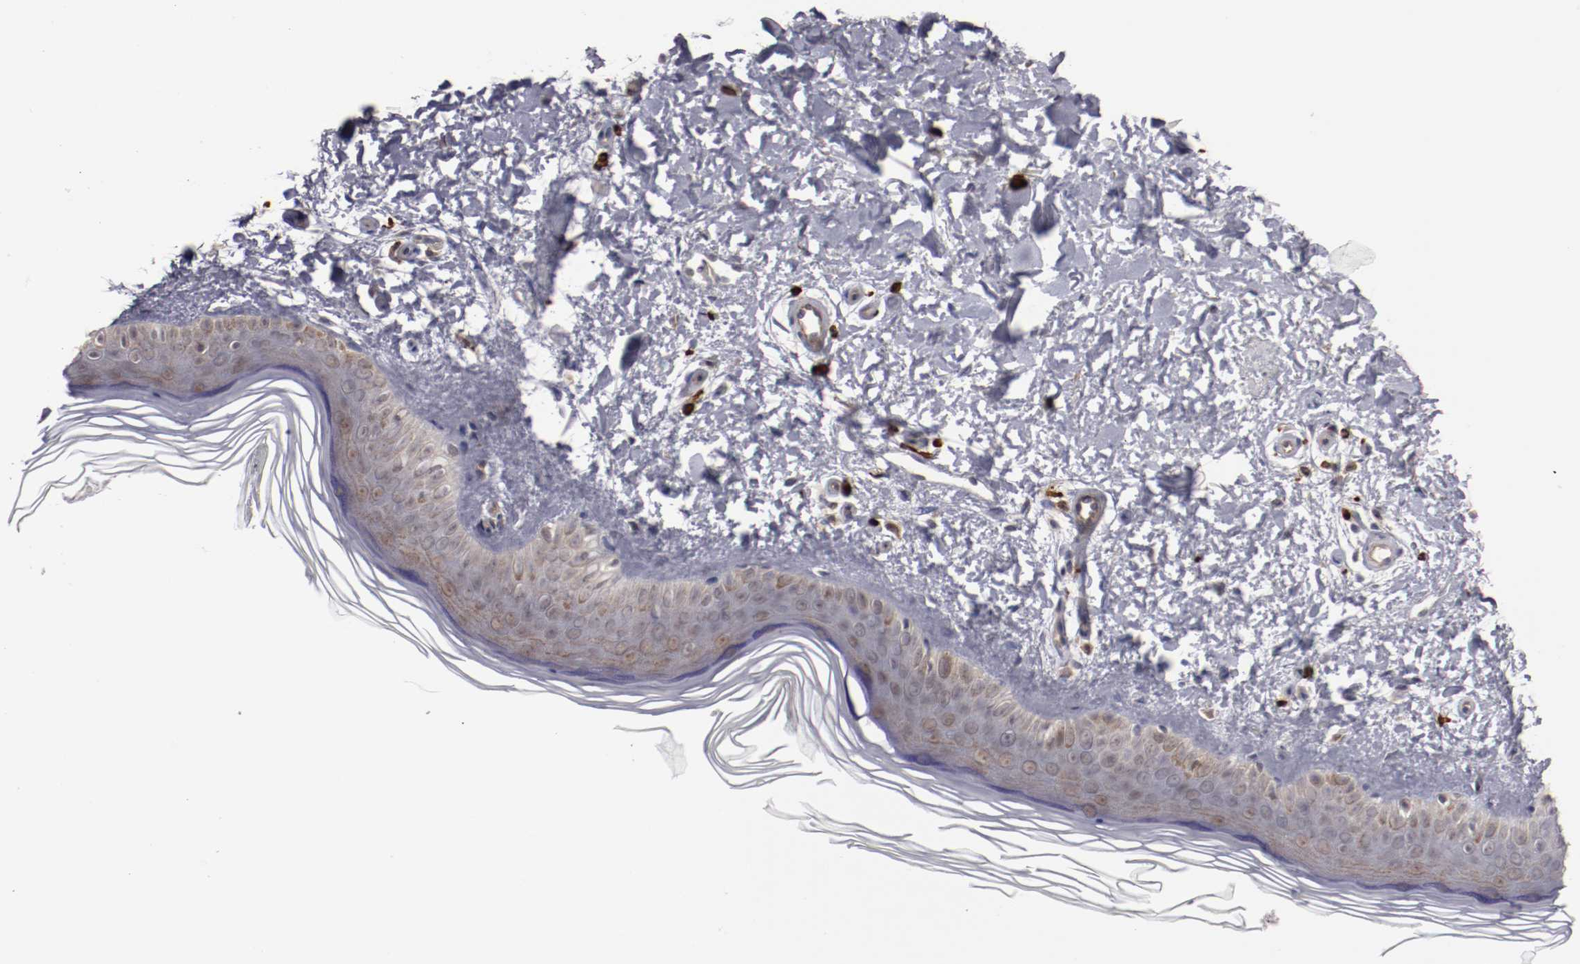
{"staining": {"intensity": "negative", "quantity": "none", "location": "none"}, "tissue": "skin", "cell_type": "Fibroblasts", "image_type": "normal", "snomed": [{"axis": "morphology", "description": "Normal tissue, NOS"}, {"axis": "topography", "description": "Skin"}], "caption": "Fibroblasts are negative for brown protein staining in unremarkable skin. (DAB (3,3'-diaminobenzidine) IHC visualized using brightfield microscopy, high magnification).", "gene": "STX3", "patient": {"sex": "female", "age": 19}}